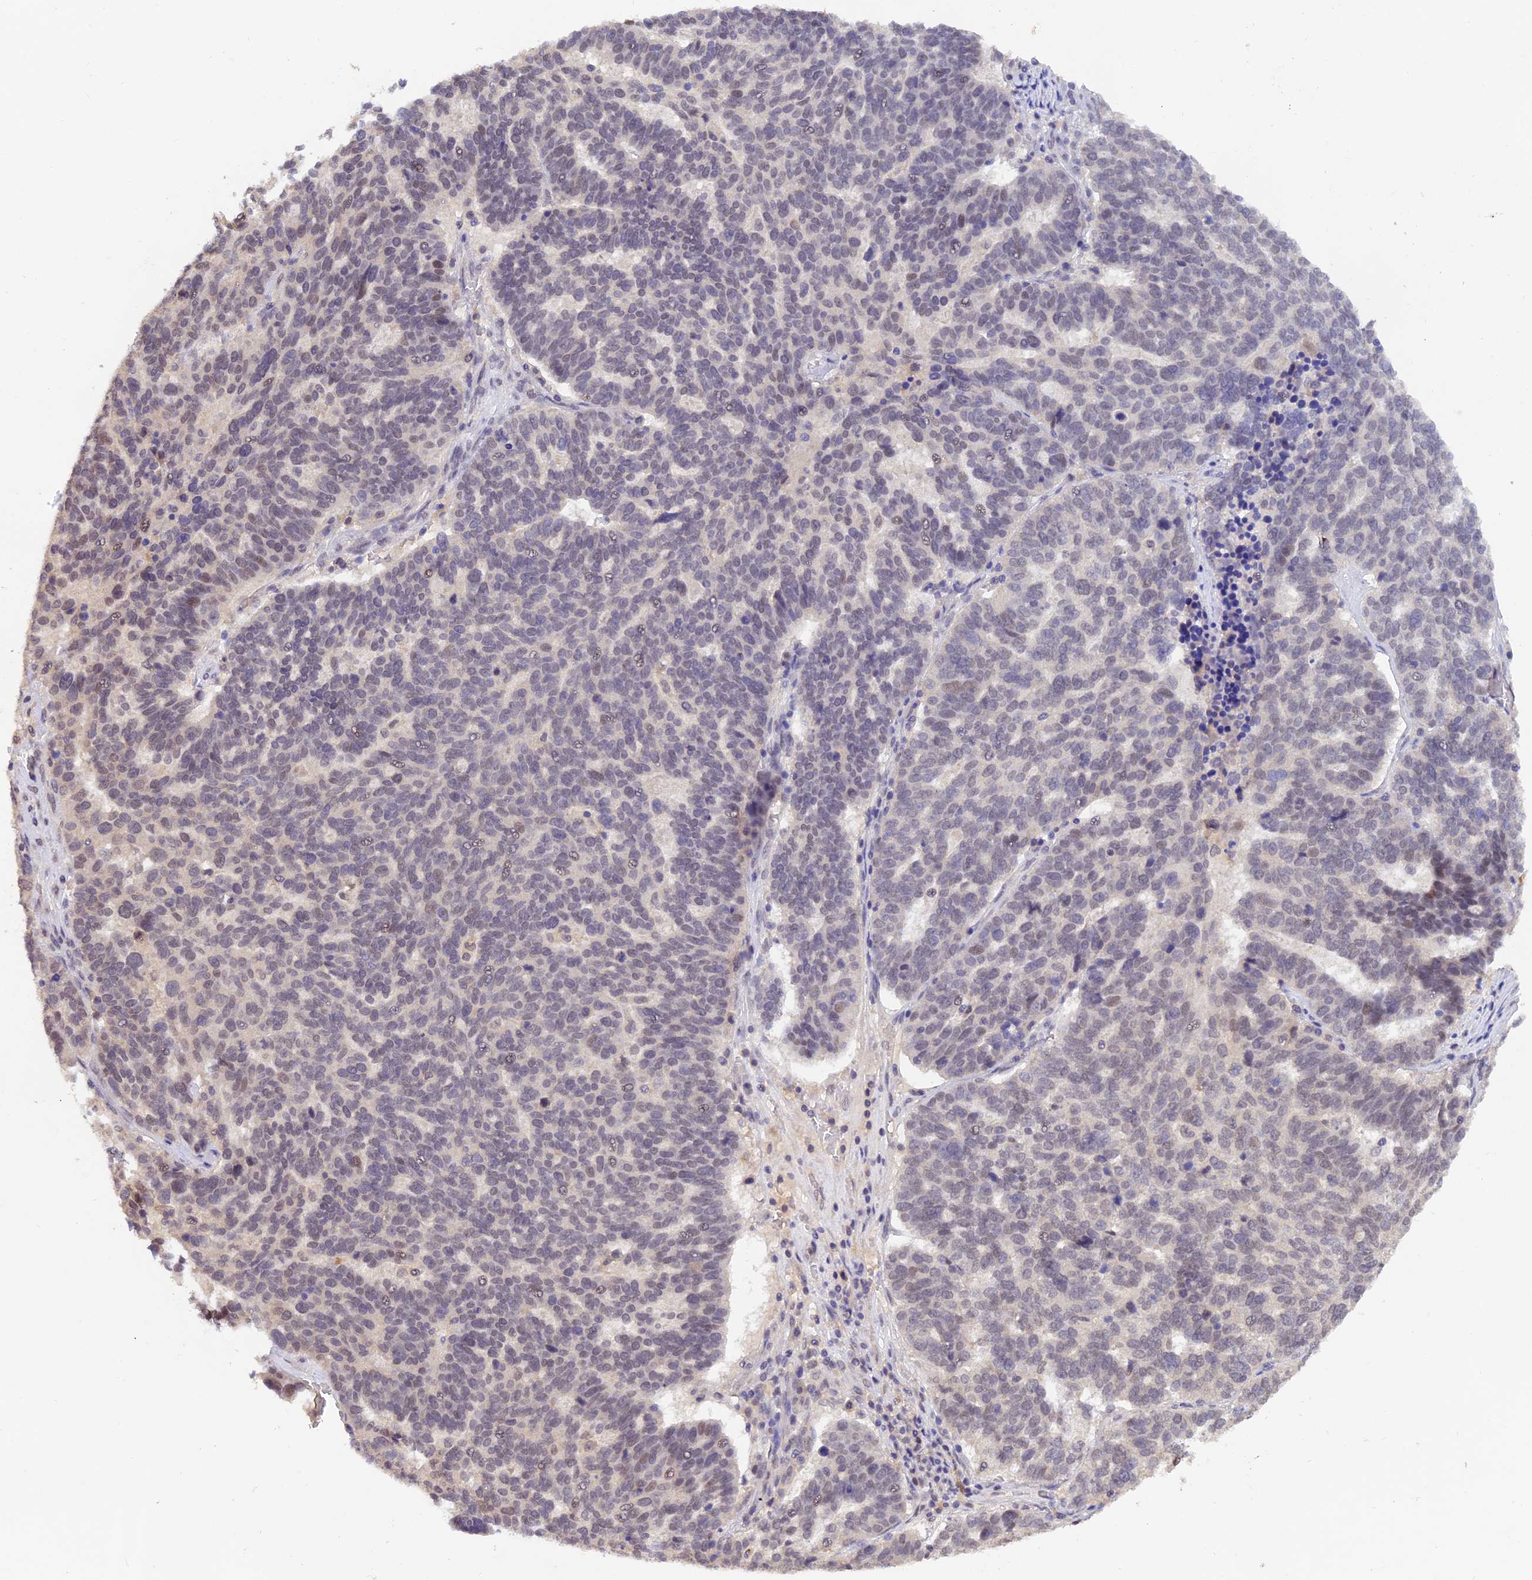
{"staining": {"intensity": "negative", "quantity": "none", "location": "none"}, "tissue": "ovarian cancer", "cell_type": "Tumor cells", "image_type": "cancer", "snomed": [{"axis": "morphology", "description": "Cystadenocarcinoma, serous, NOS"}, {"axis": "topography", "description": "Ovary"}], "caption": "IHC of human ovarian cancer (serous cystadenocarcinoma) shows no expression in tumor cells.", "gene": "ZNF436", "patient": {"sex": "female", "age": 59}}